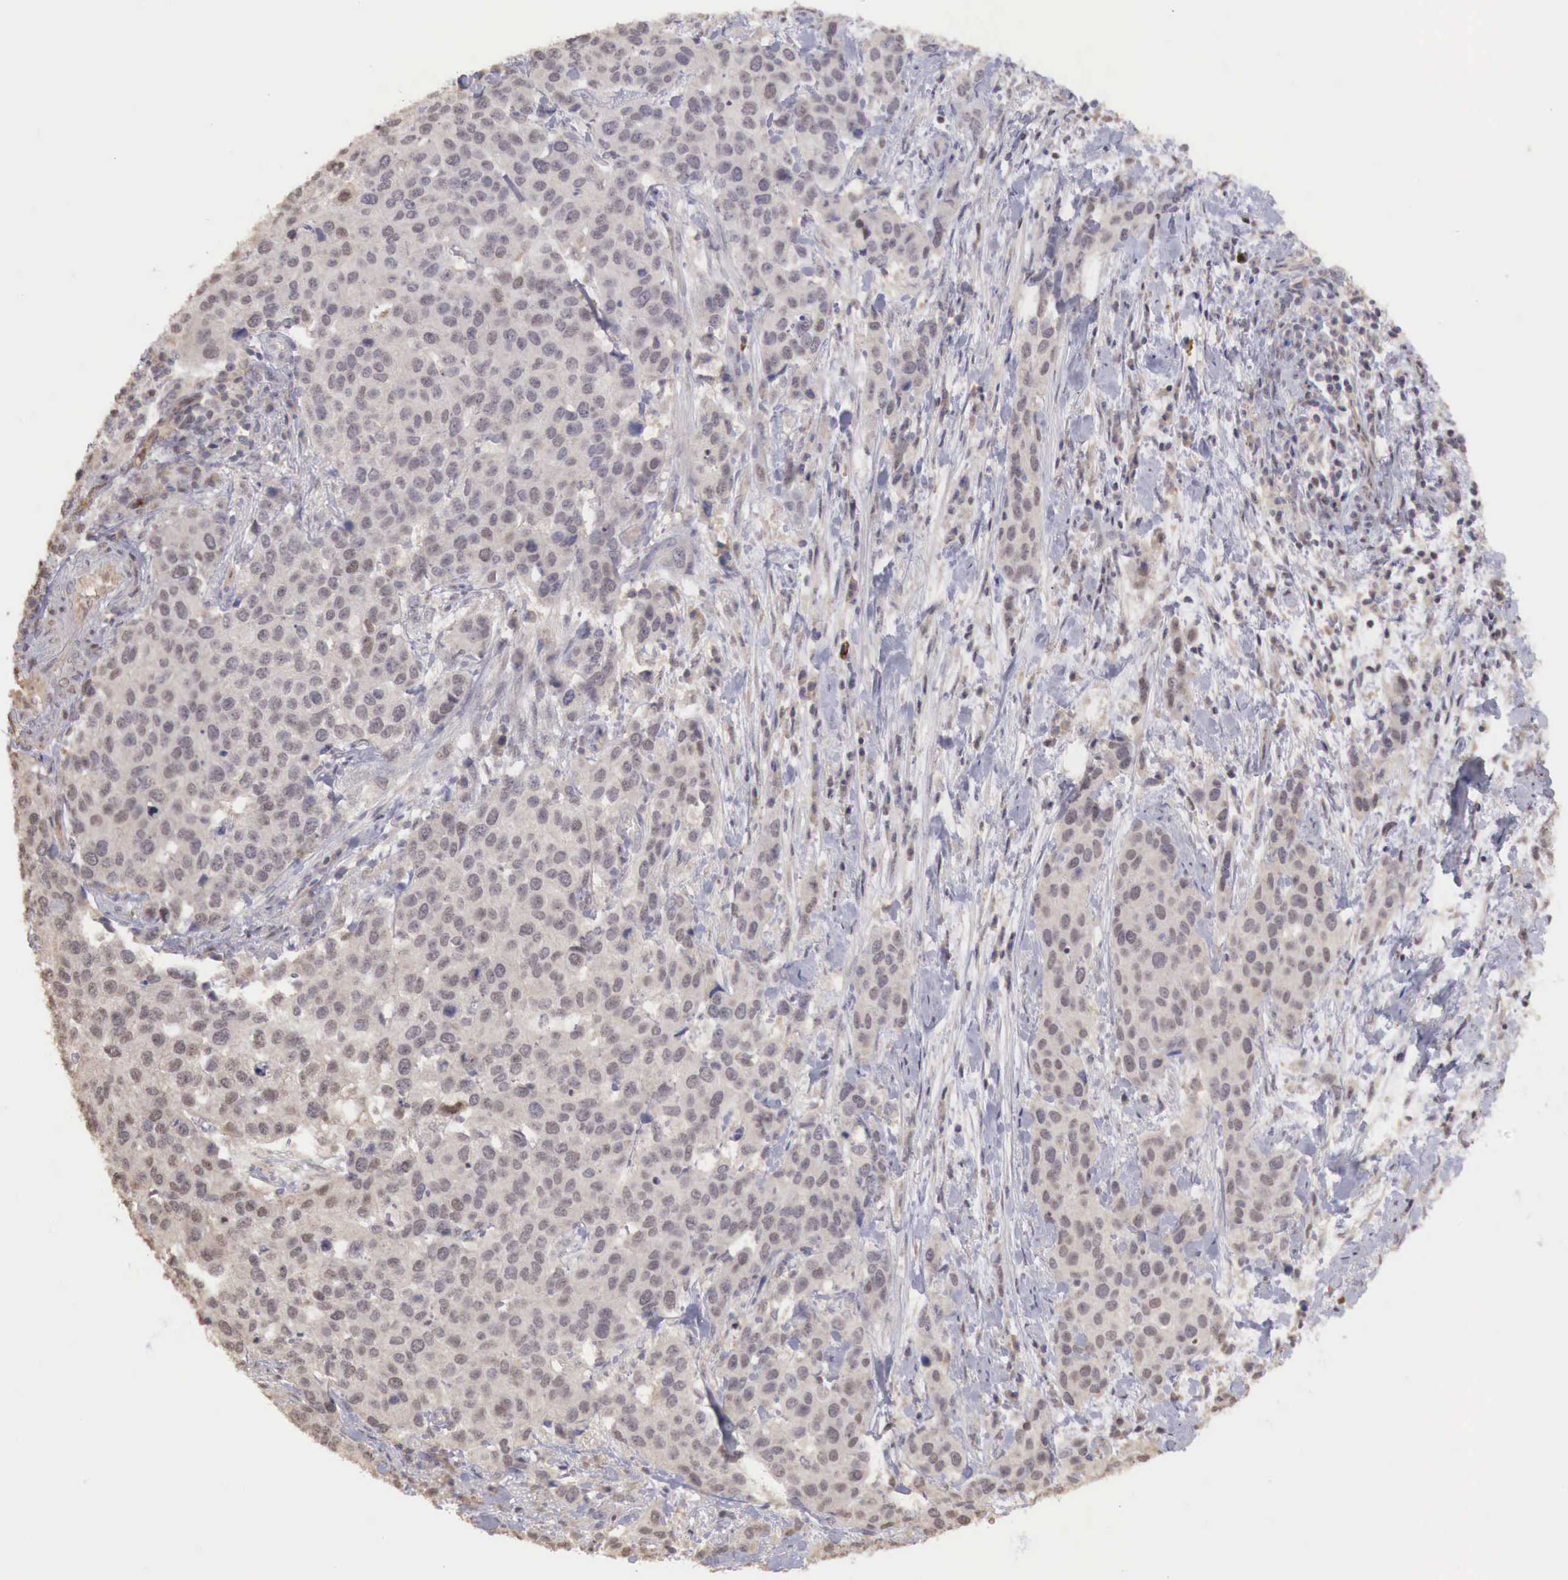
{"staining": {"intensity": "weak", "quantity": ">75%", "location": "cytoplasmic/membranous"}, "tissue": "cervical cancer", "cell_type": "Tumor cells", "image_type": "cancer", "snomed": [{"axis": "morphology", "description": "Squamous cell carcinoma, NOS"}, {"axis": "topography", "description": "Cervix"}], "caption": "There is low levels of weak cytoplasmic/membranous staining in tumor cells of cervical squamous cell carcinoma, as demonstrated by immunohistochemical staining (brown color).", "gene": "TBC1D9", "patient": {"sex": "female", "age": 54}}